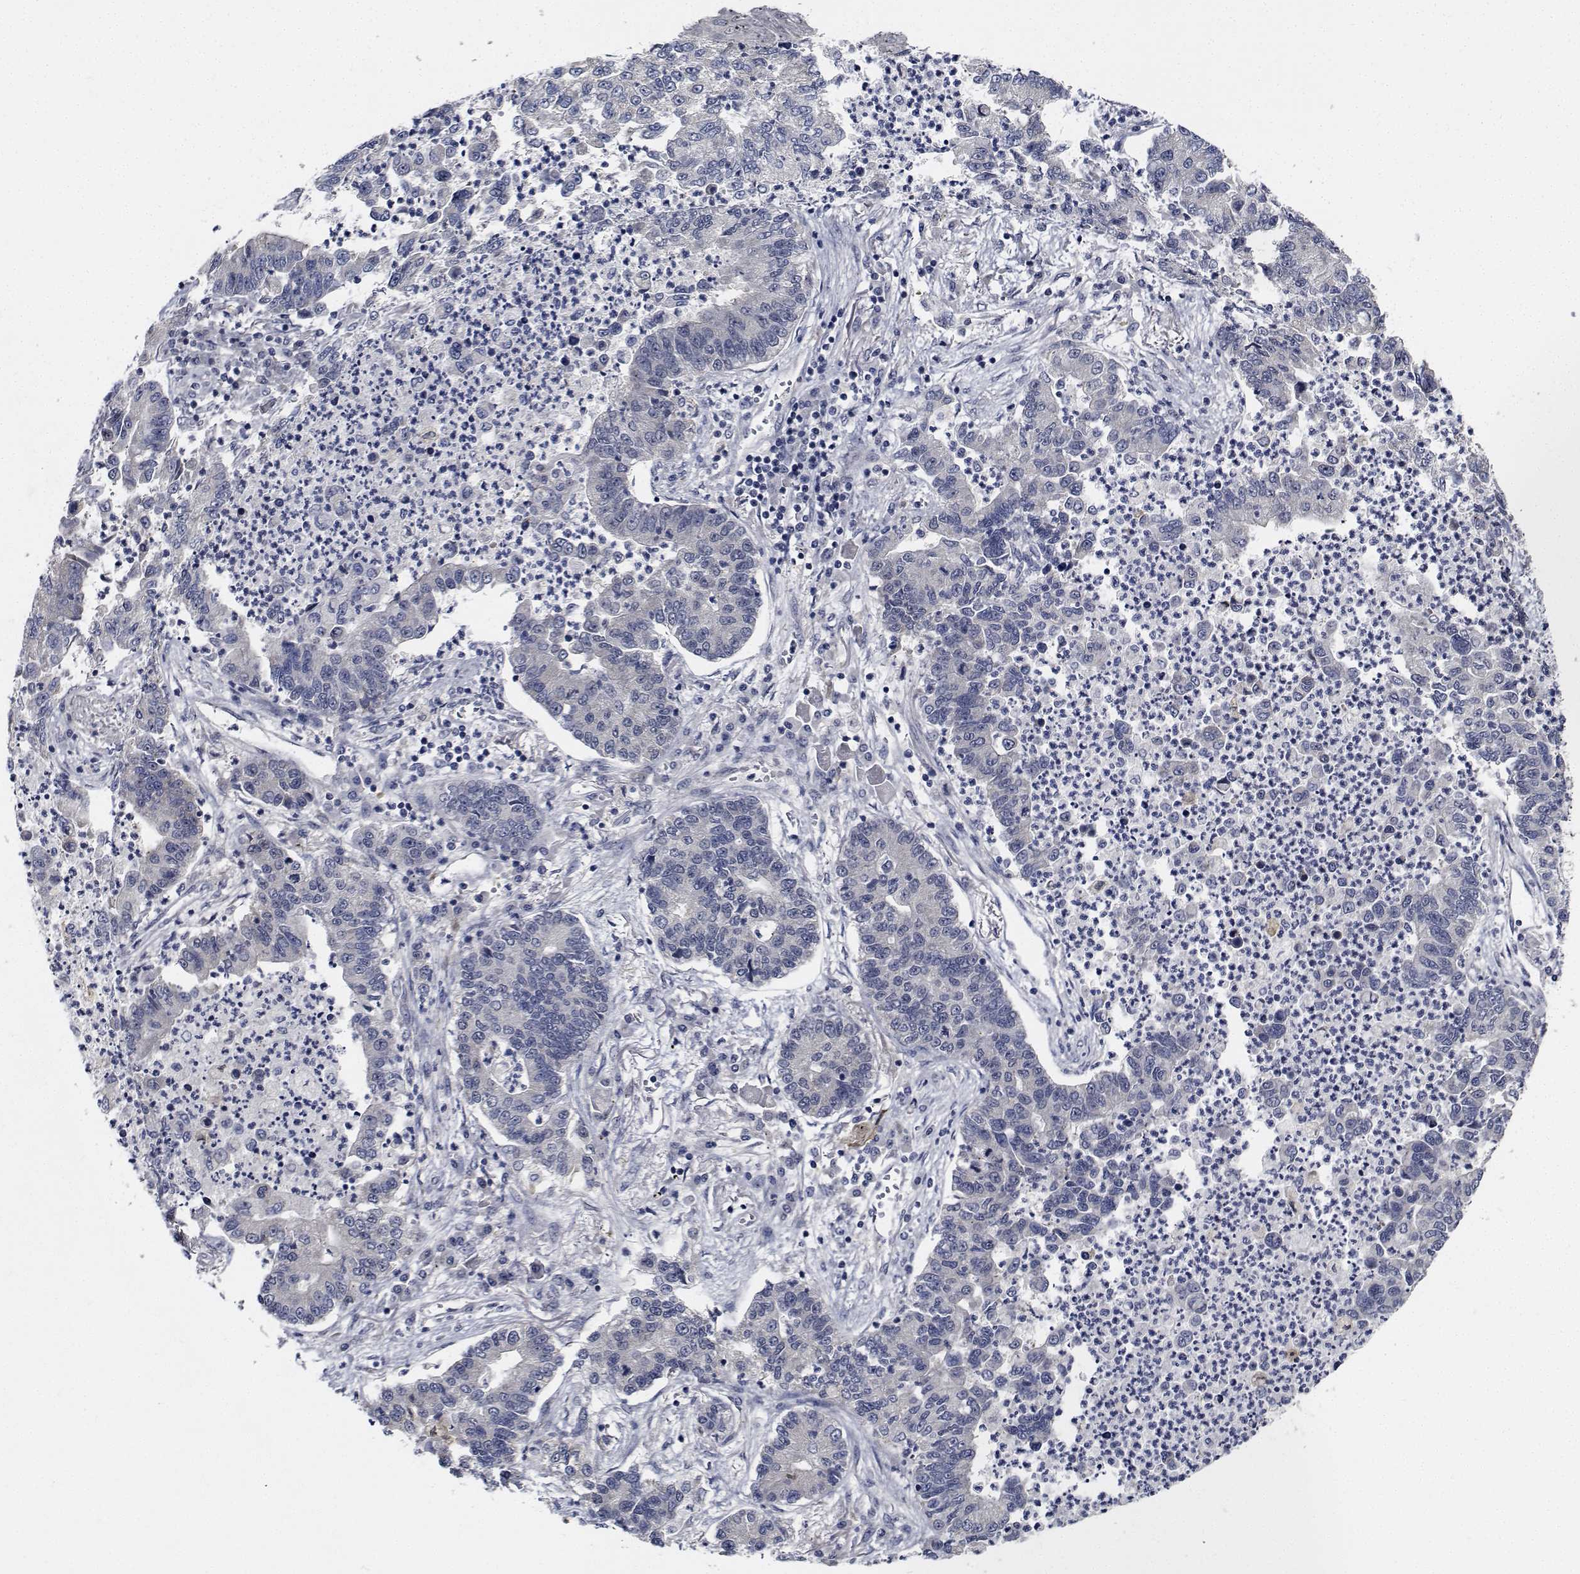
{"staining": {"intensity": "negative", "quantity": "none", "location": "none"}, "tissue": "lung cancer", "cell_type": "Tumor cells", "image_type": "cancer", "snomed": [{"axis": "morphology", "description": "Adenocarcinoma, NOS"}, {"axis": "topography", "description": "Lung"}], "caption": "High power microscopy micrograph of an immunohistochemistry (IHC) micrograph of adenocarcinoma (lung), revealing no significant expression in tumor cells.", "gene": "NVL", "patient": {"sex": "female", "age": 57}}